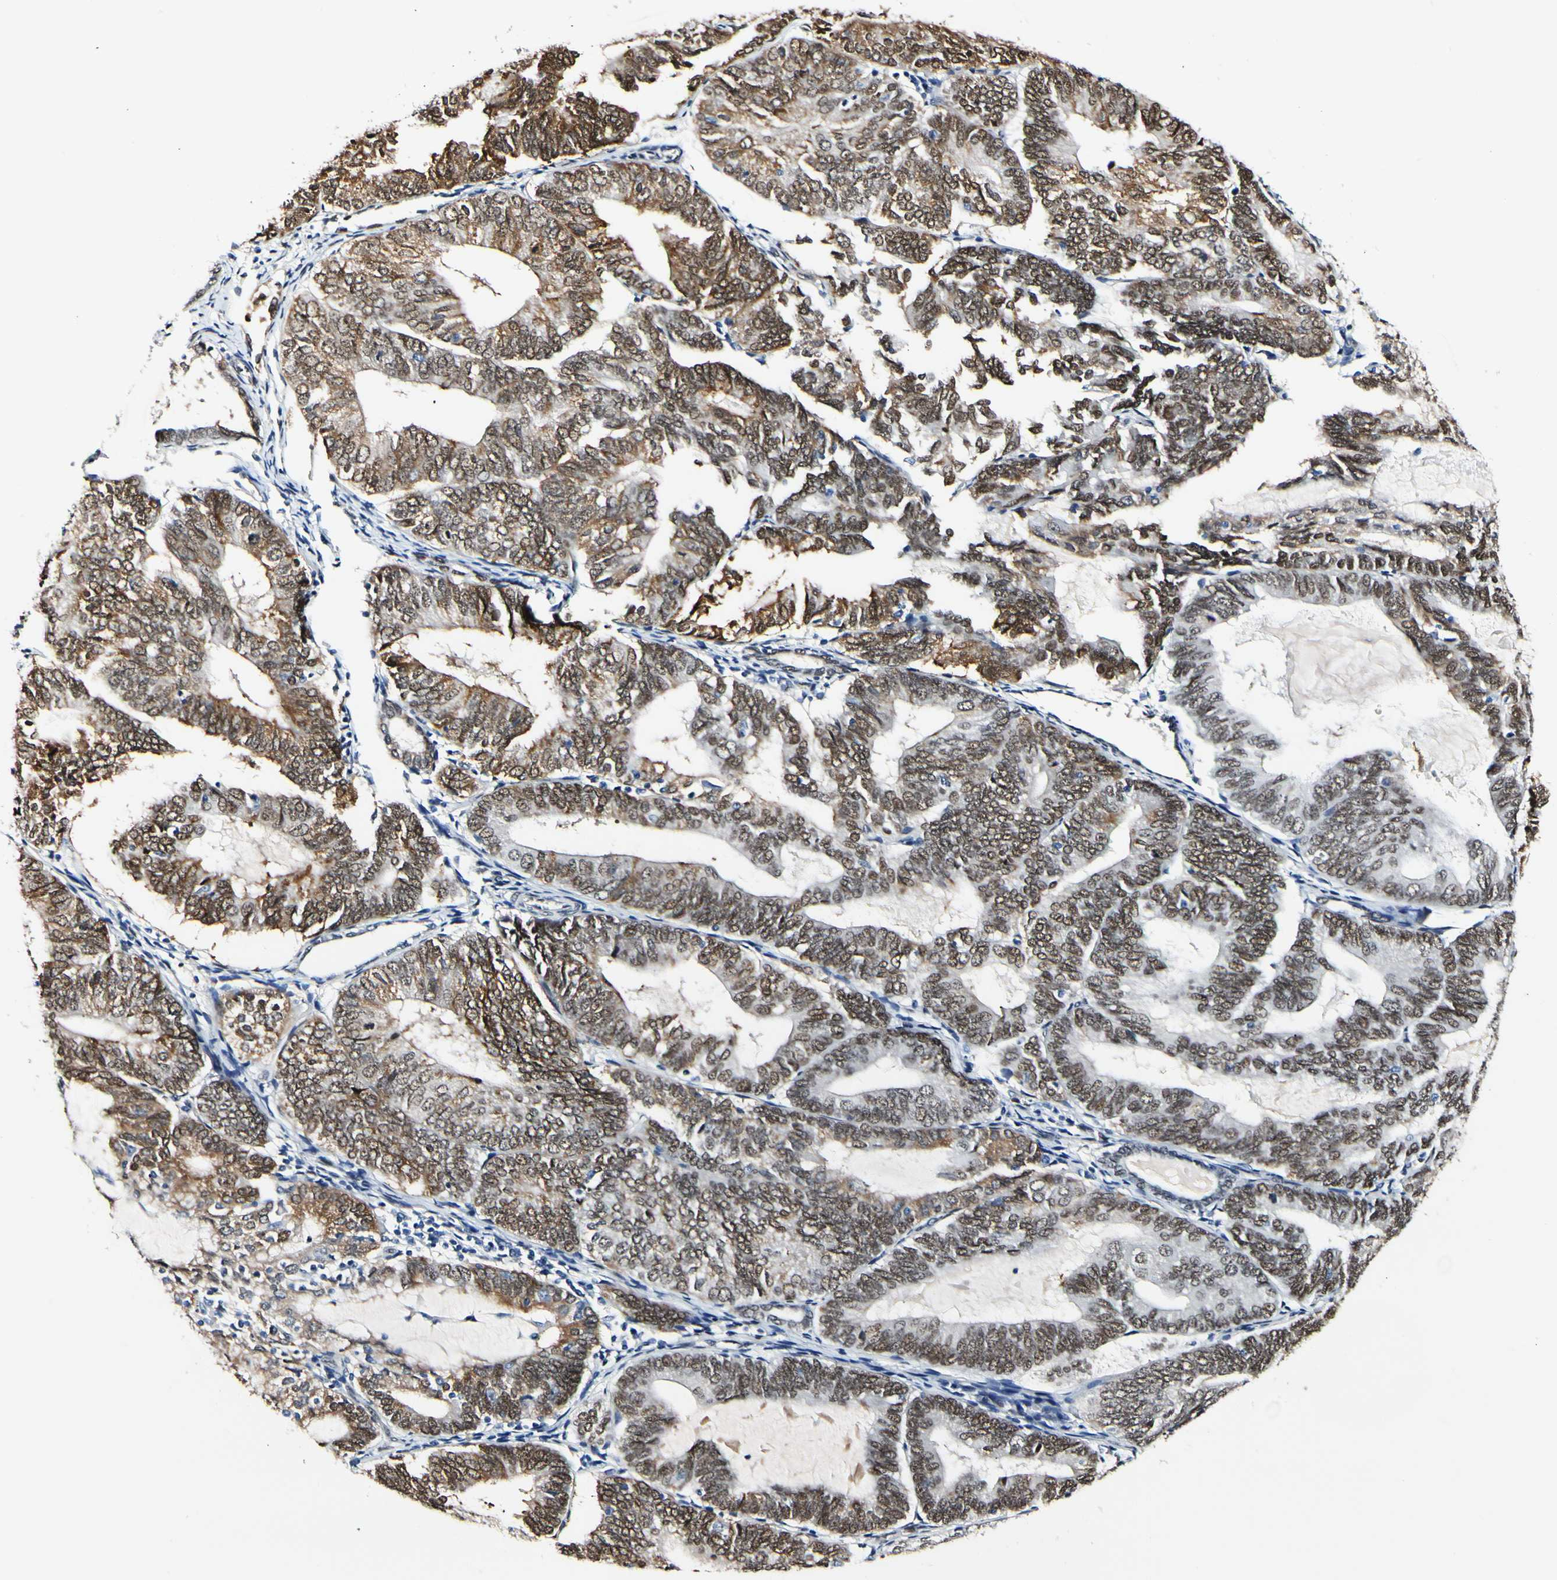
{"staining": {"intensity": "moderate", "quantity": ">75%", "location": "nuclear"}, "tissue": "endometrial cancer", "cell_type": "Tumor cells", "image_type": "cancer", "snomed": [{"axis": "morphology", "description": "Adenocarcinoma, NOS"}, {"axis": "topography", "description": "Endometrium"}], "caption": "Tumor cells demonstrate medium levels of moderate nuclear expression in about >75% of cells in human endometrial cancer (adenocarcinoma).", "gene": "NFIA", "patient": {"sex": "female", "age": 81}}